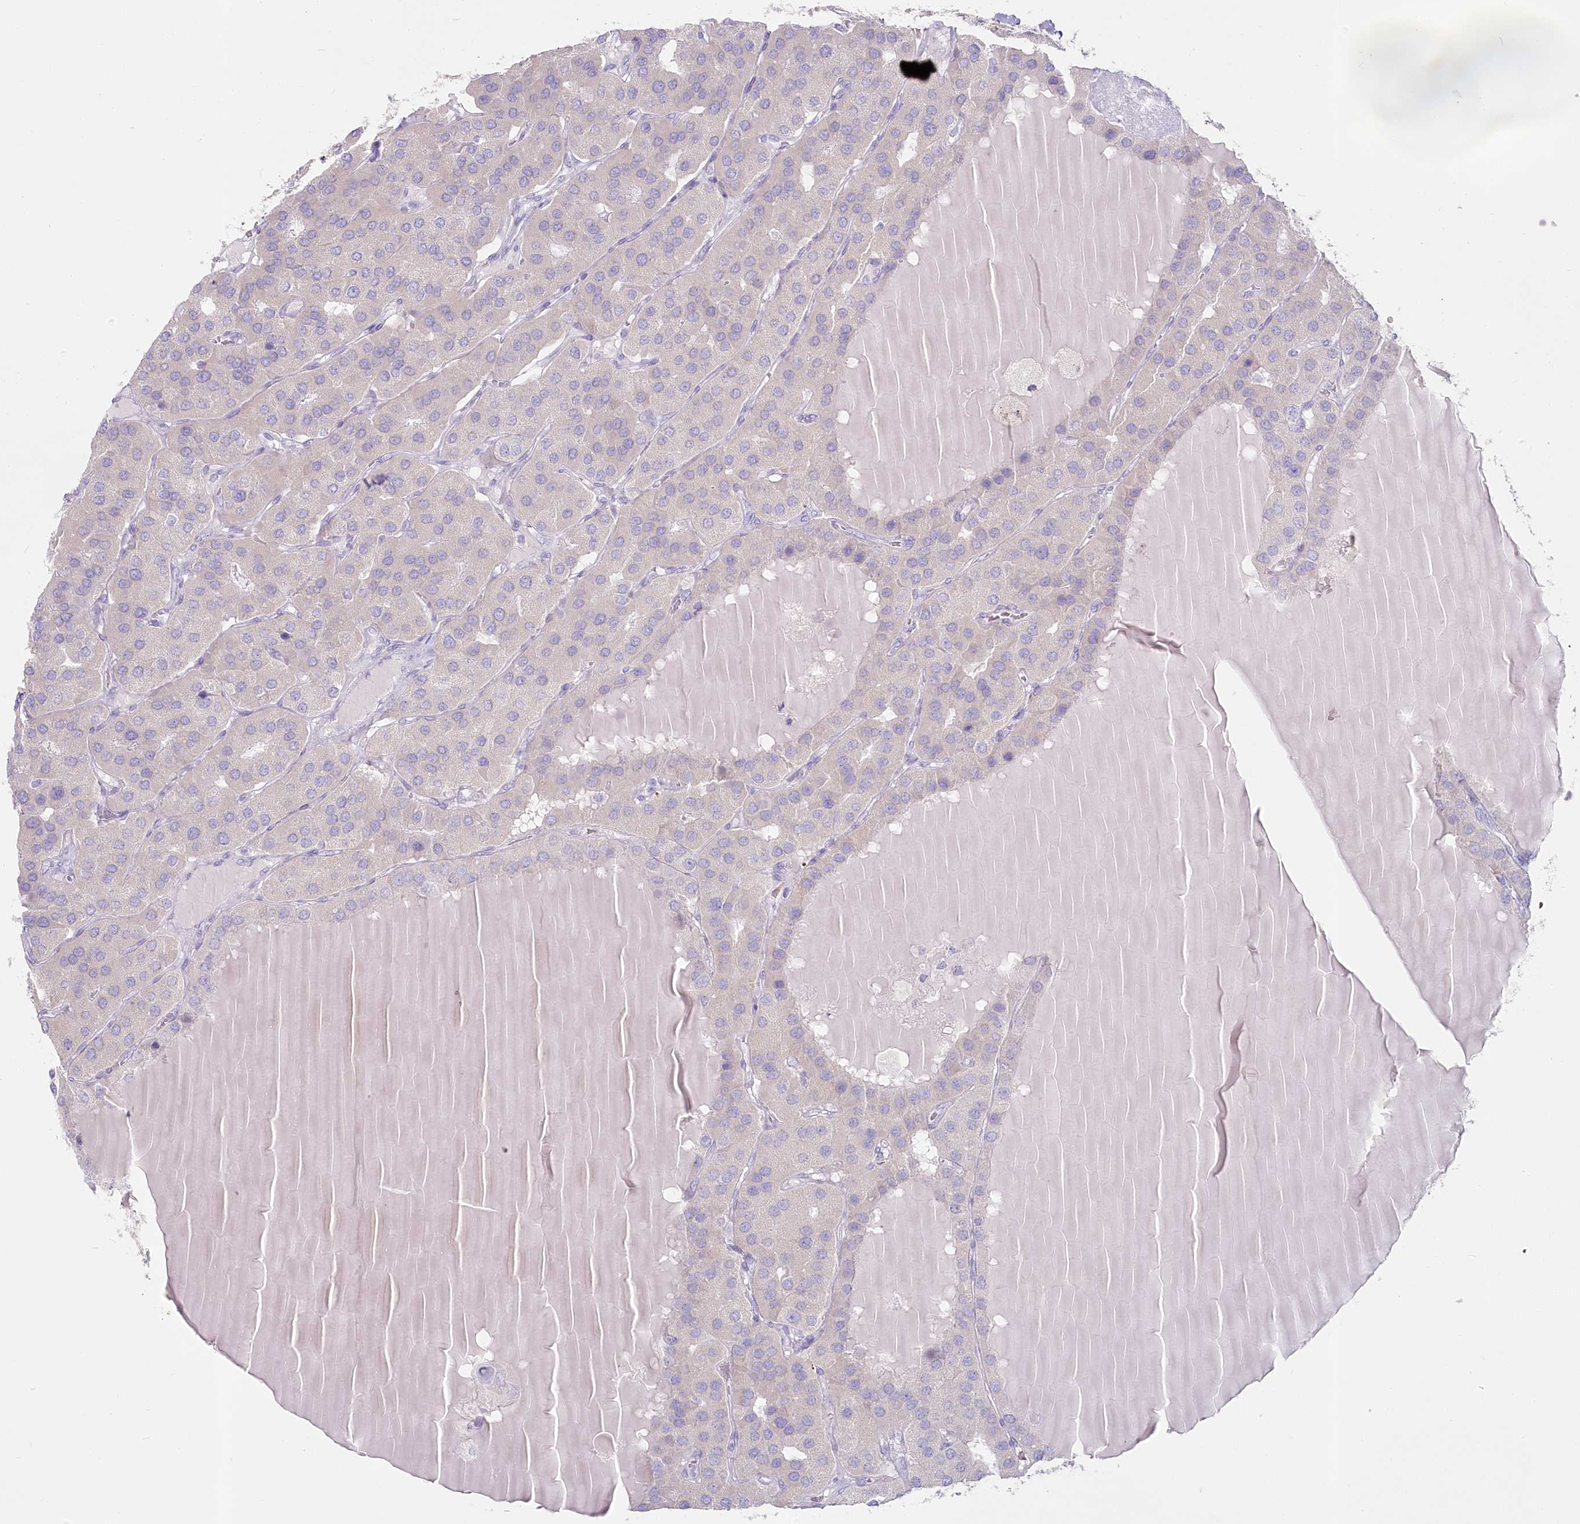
{"staining": {"intensity": "negative", "quantity": "none", "location": "none"}, "tissue": "parathyroid gland", "cell_type": "Glandular cells", "image_type": "normal", "snomed": [{"axis": "morphology", "description": "Normal tissue, NOS"}, {"axis": "morphology", "description": "Adenoma, NOS"}, {"axis": "topography", "description": "Parathyroid gland"}], "caption": "The micrograph displays no staining of glandular cells in unremarkable parathyroid gland.", "gene": "IFIT5", "patient": {"sex": "female", "age": 86}}